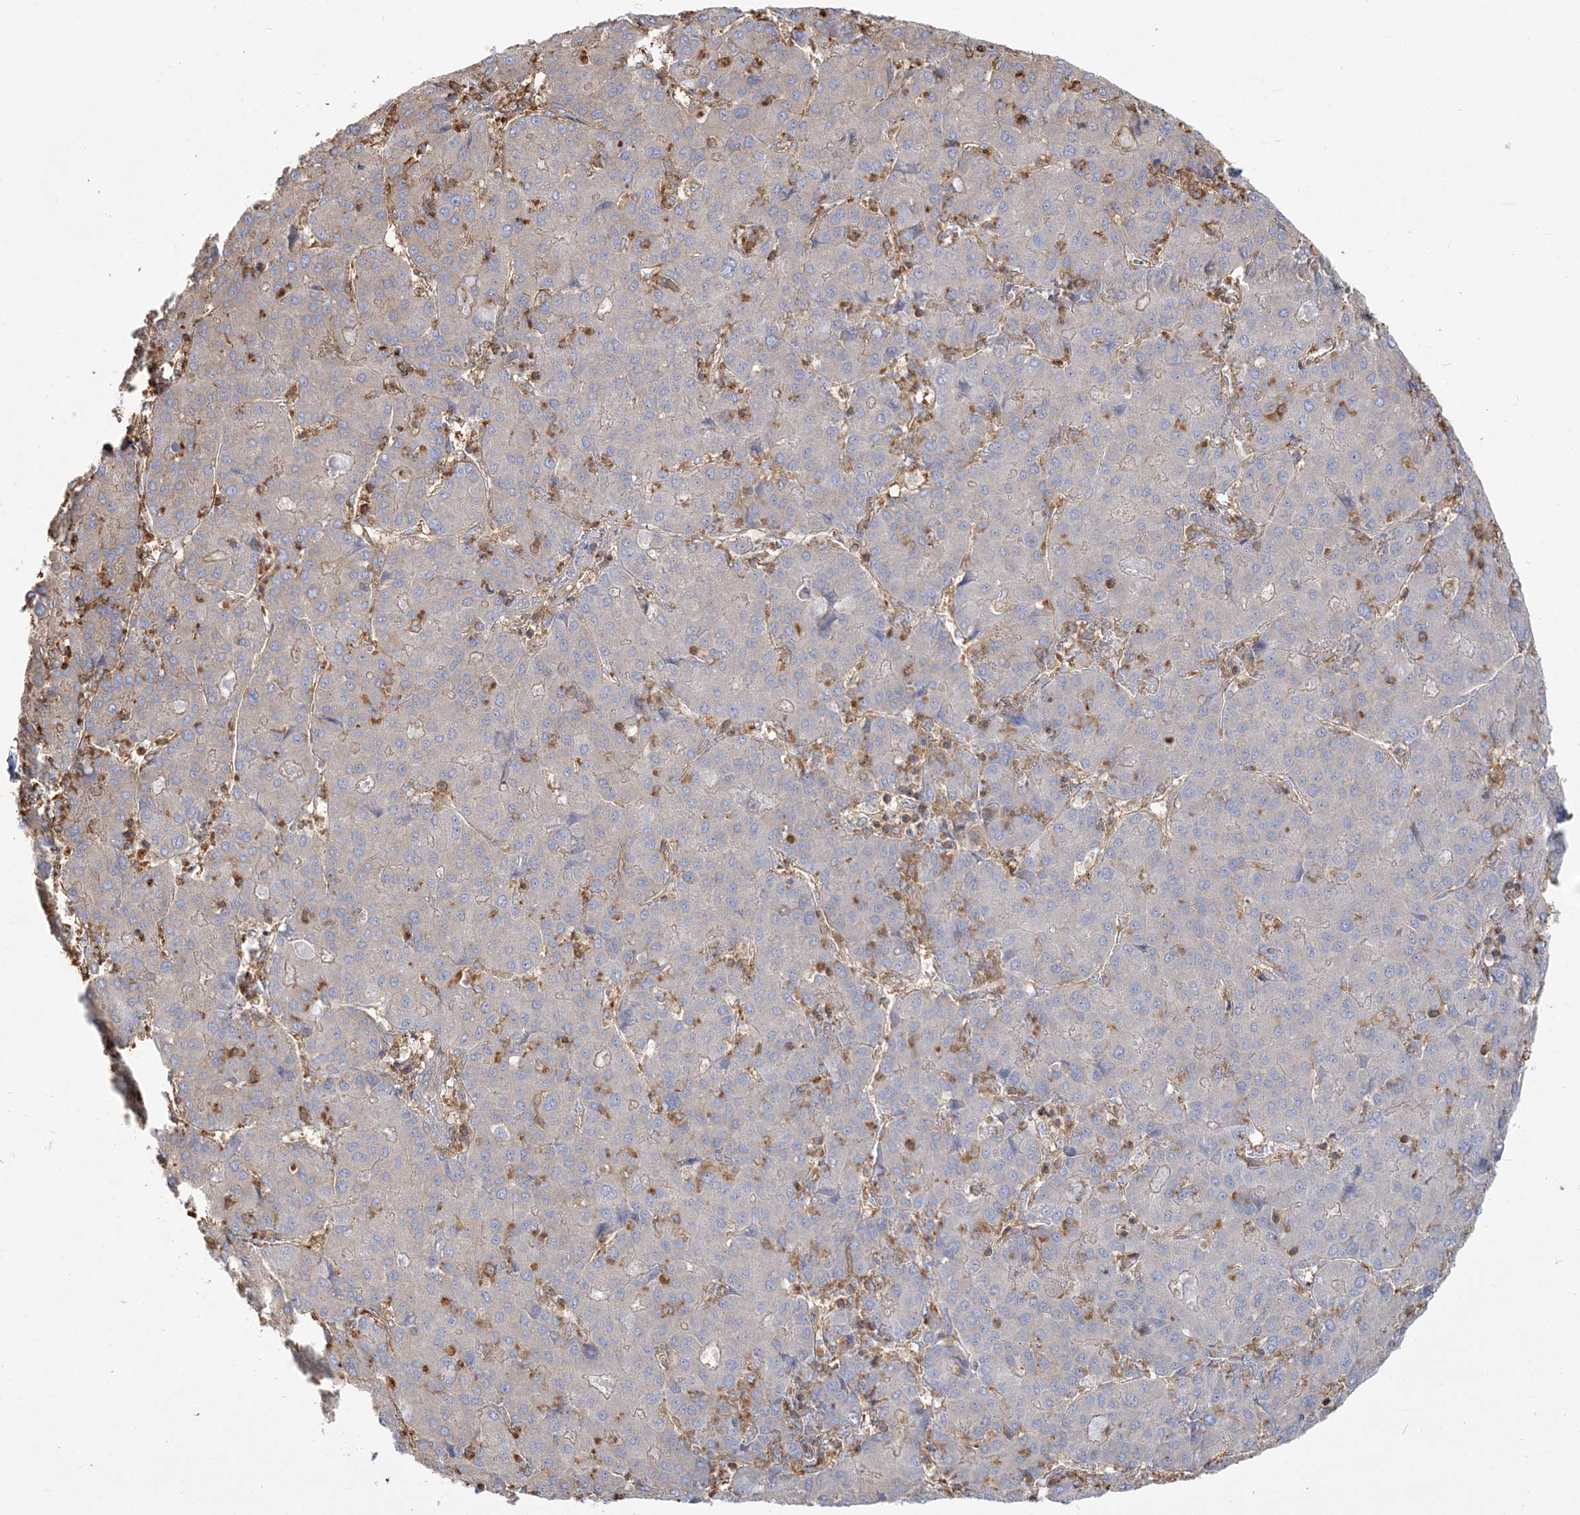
{"staining": {"intensity": "weak", "quantity": "<25%", "location": "cytoplasmic/membranous"}, "tissue": "liver cancer", "cell_type": "Tumor cells", "image_type": "cancer", "snomed": [{"axis": "morphology", "description": "Carcinoma, Hepatocellular, NOS"}, {"axis": "topography", "description": "Liver"}], "caption": "DAB immunohistochemical staining of human liver hepatocellular carcinoma shows no significant expression in tumor cells. The staining was performed using DAB to visualize the protein expression in brown, while the nuclei were stained in blue with hematoxylin (Magnification: 20x).", "gene": "ANKS1A", "patient": {"sex": "male", "age": 65}}